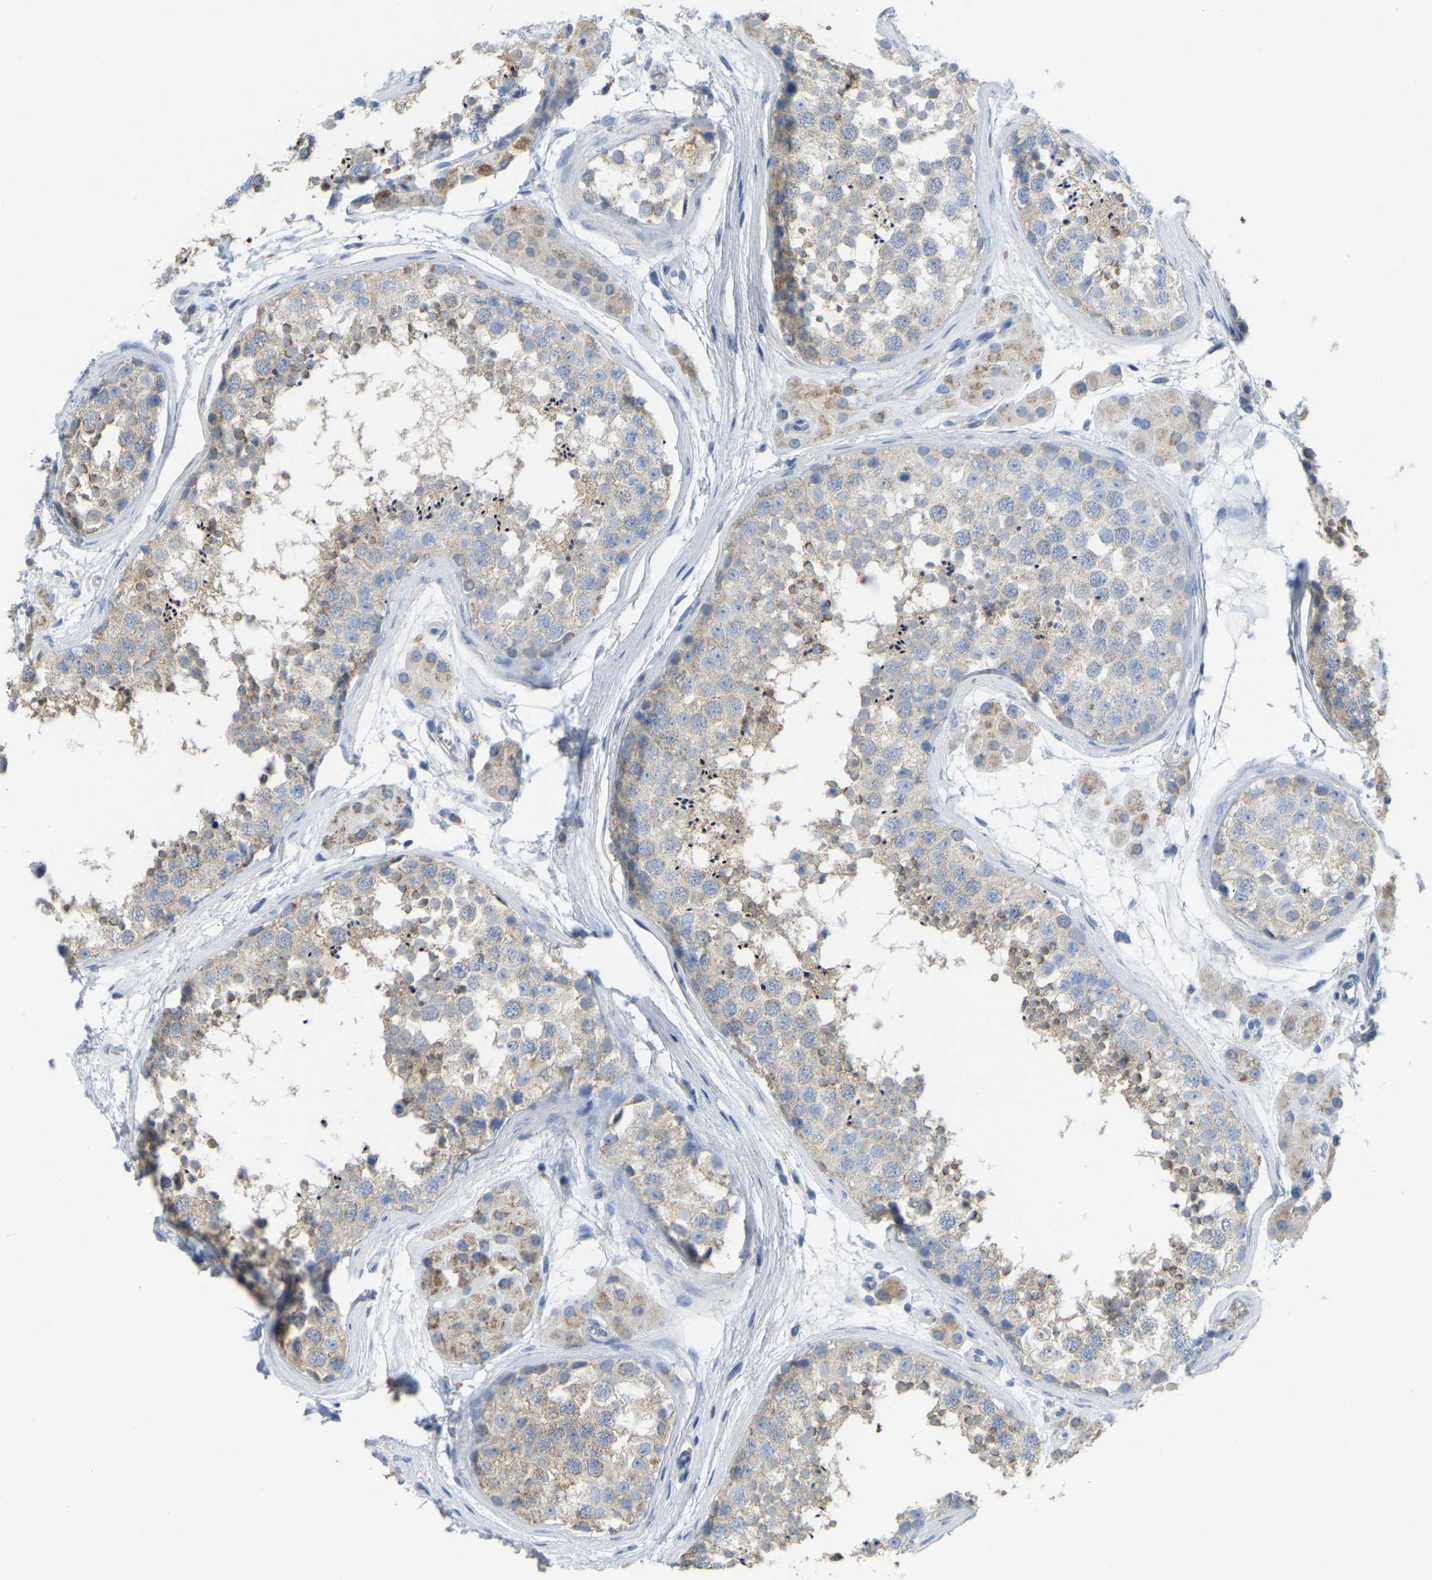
{"staining": {"intensity": "weak", "quantity": "25%-75%", "location": "cytoplasmic/membranous"}, "tissue": "testis", "cell_type": "Cells in seminiferous ducts", "image_type": "normal", "snomed": [{"axis": "morphology", "description": "Normal tissue, NOS"}, {"axis": "topography", "description": "Testis"}], "caption": "Approximately 25%-75% of cells in seminiferous ducts in normal human testis show weak cytoplasmic/membranous protein positivity as visualized by brown immunohistochemical staining.", "gene": "SERPINB5", "patient": {"sex": "male", "age": 56}}